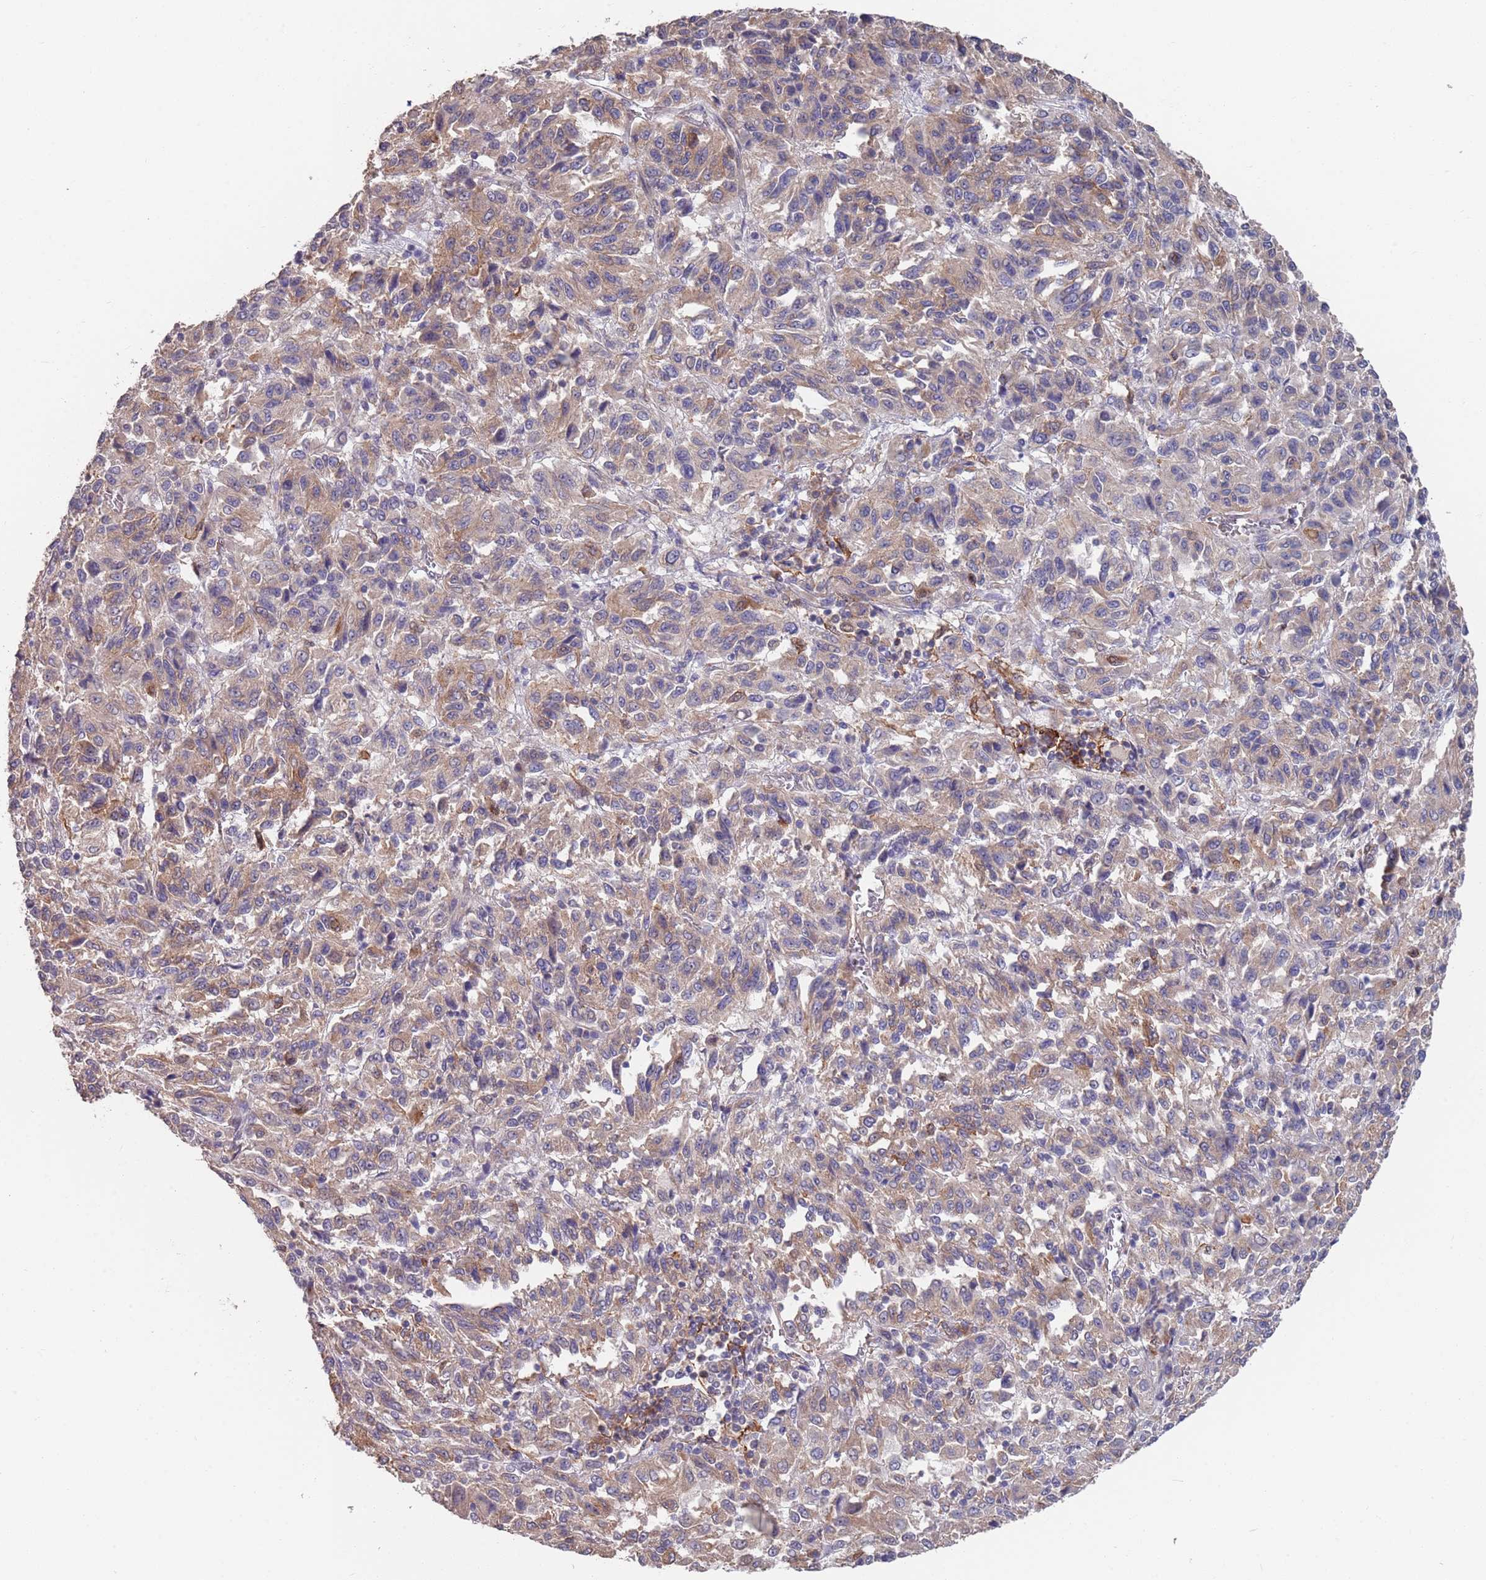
{"staining": {"intensity": "weak", "quantity": "25%-75%", "location": "cytoplasmic/membranous"}, "tissue": "melanoma", "cell_type": "Tumor cells", "image_type": "cancer", "snomed": [{"axis": "morphology", "description": "Malignant melanoma, Metastatic site"}, {"axis": "topography", "description": "Lung"}], "caption": "Immunohistochemical staining of melanoma shows weak cytoplasmic/membranous protein staining in approximately 25%-75% of tumor cells.", "gene": "ANK2", "patient": {"sex": "male", "age": 64}}